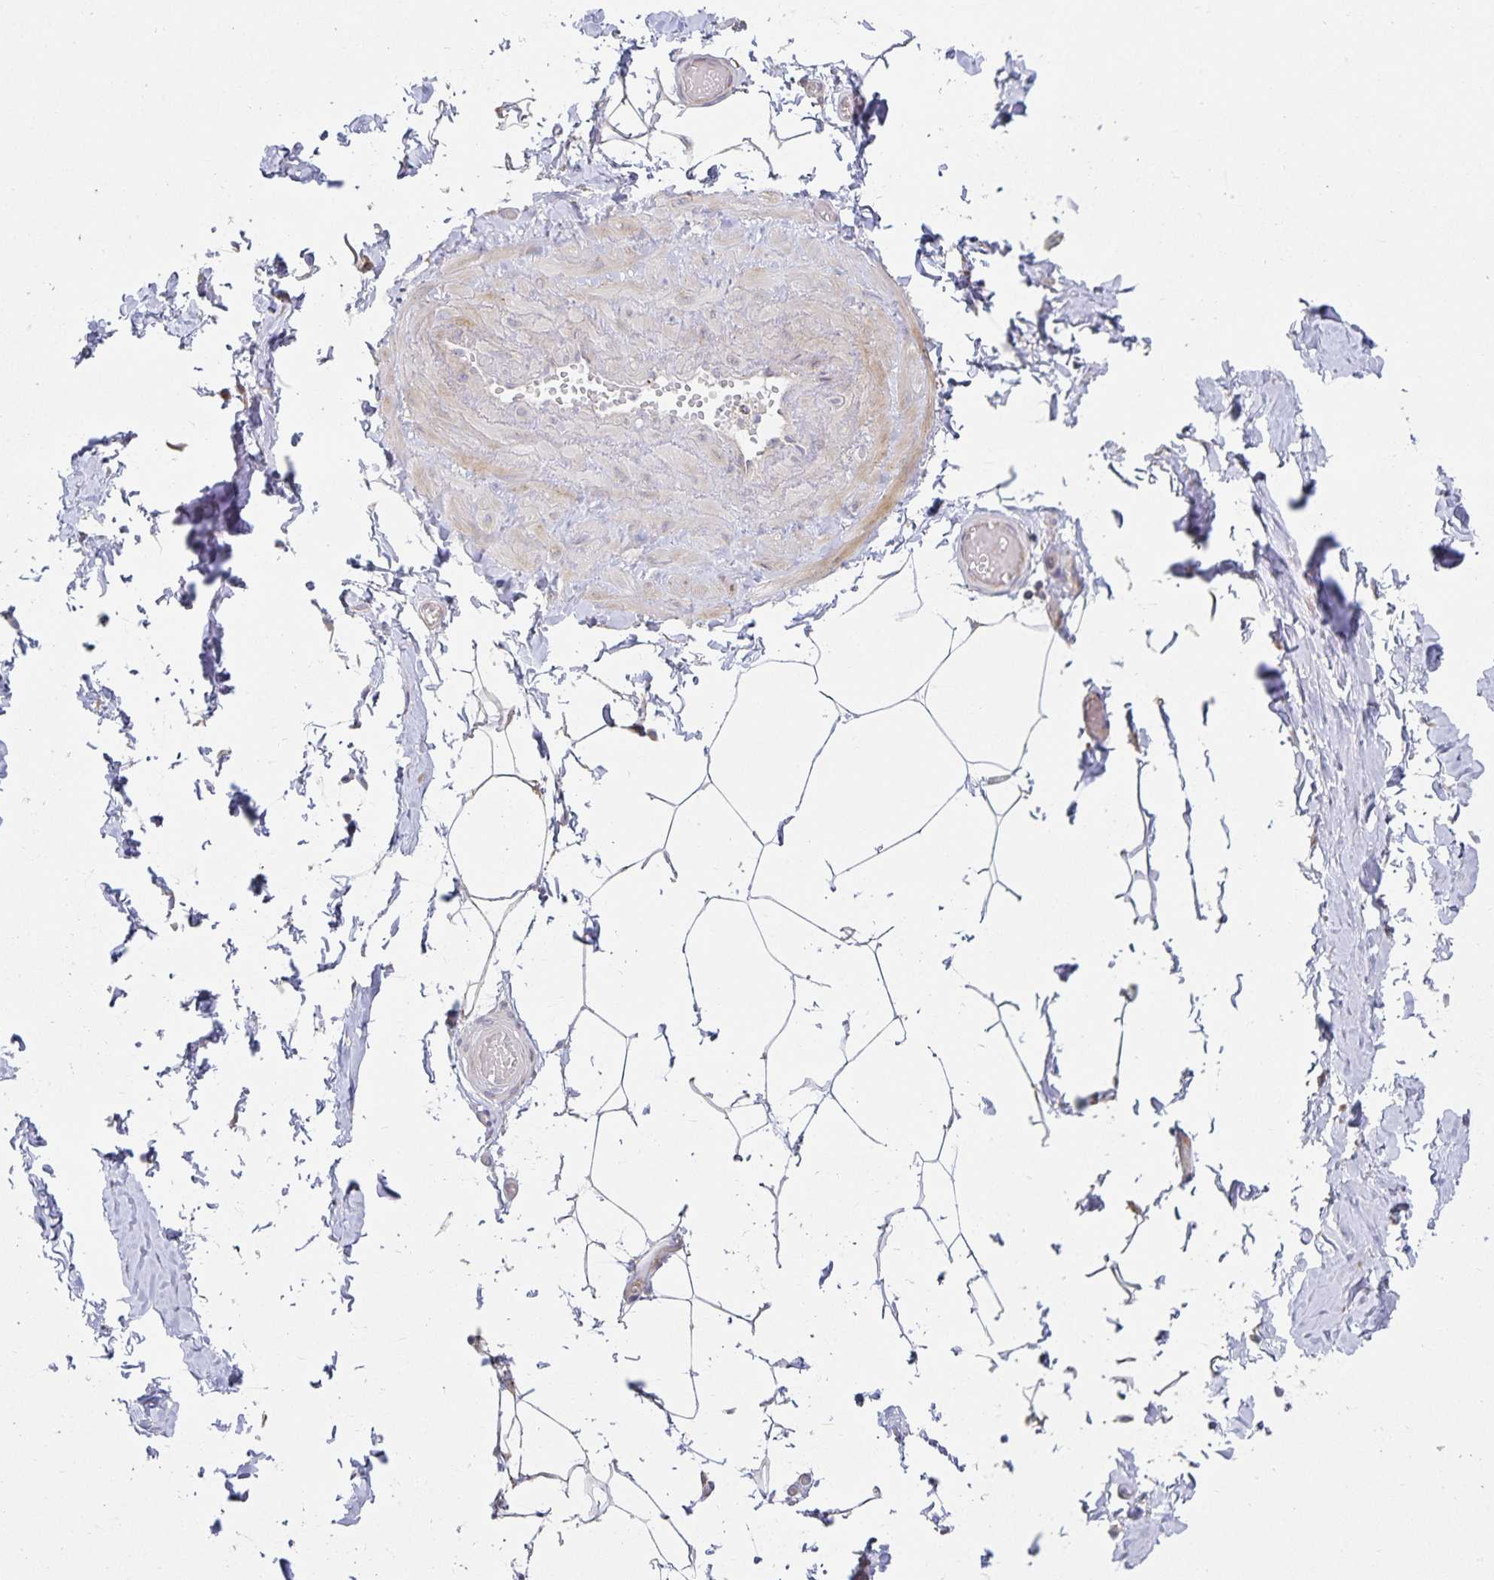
{"staining": {"intensity": "negative", "quantity": "none", "location": "none"}, "tissue": "adipose tissue", "cell_type": "Adipocytes", "image_type": "normal", "snomed": [{"axis": "morphology", "description": "Normal tissue, NOS"}, {"axis": "topography", "description": "Soft tissue"}, {"axis": "topography", "description": "Adipose tissue"}, {"axis": "topography", "description": "Vascular tissue"}, {"axis": "topography", "description": "Peripheral nerve tissue"}], "caption": "The histopathology image demonstrates no staining of adipocytes in unremarkable adipose tissue.", "gene": "NOMO1", "patient": {"sex": "male", "age": 29}}